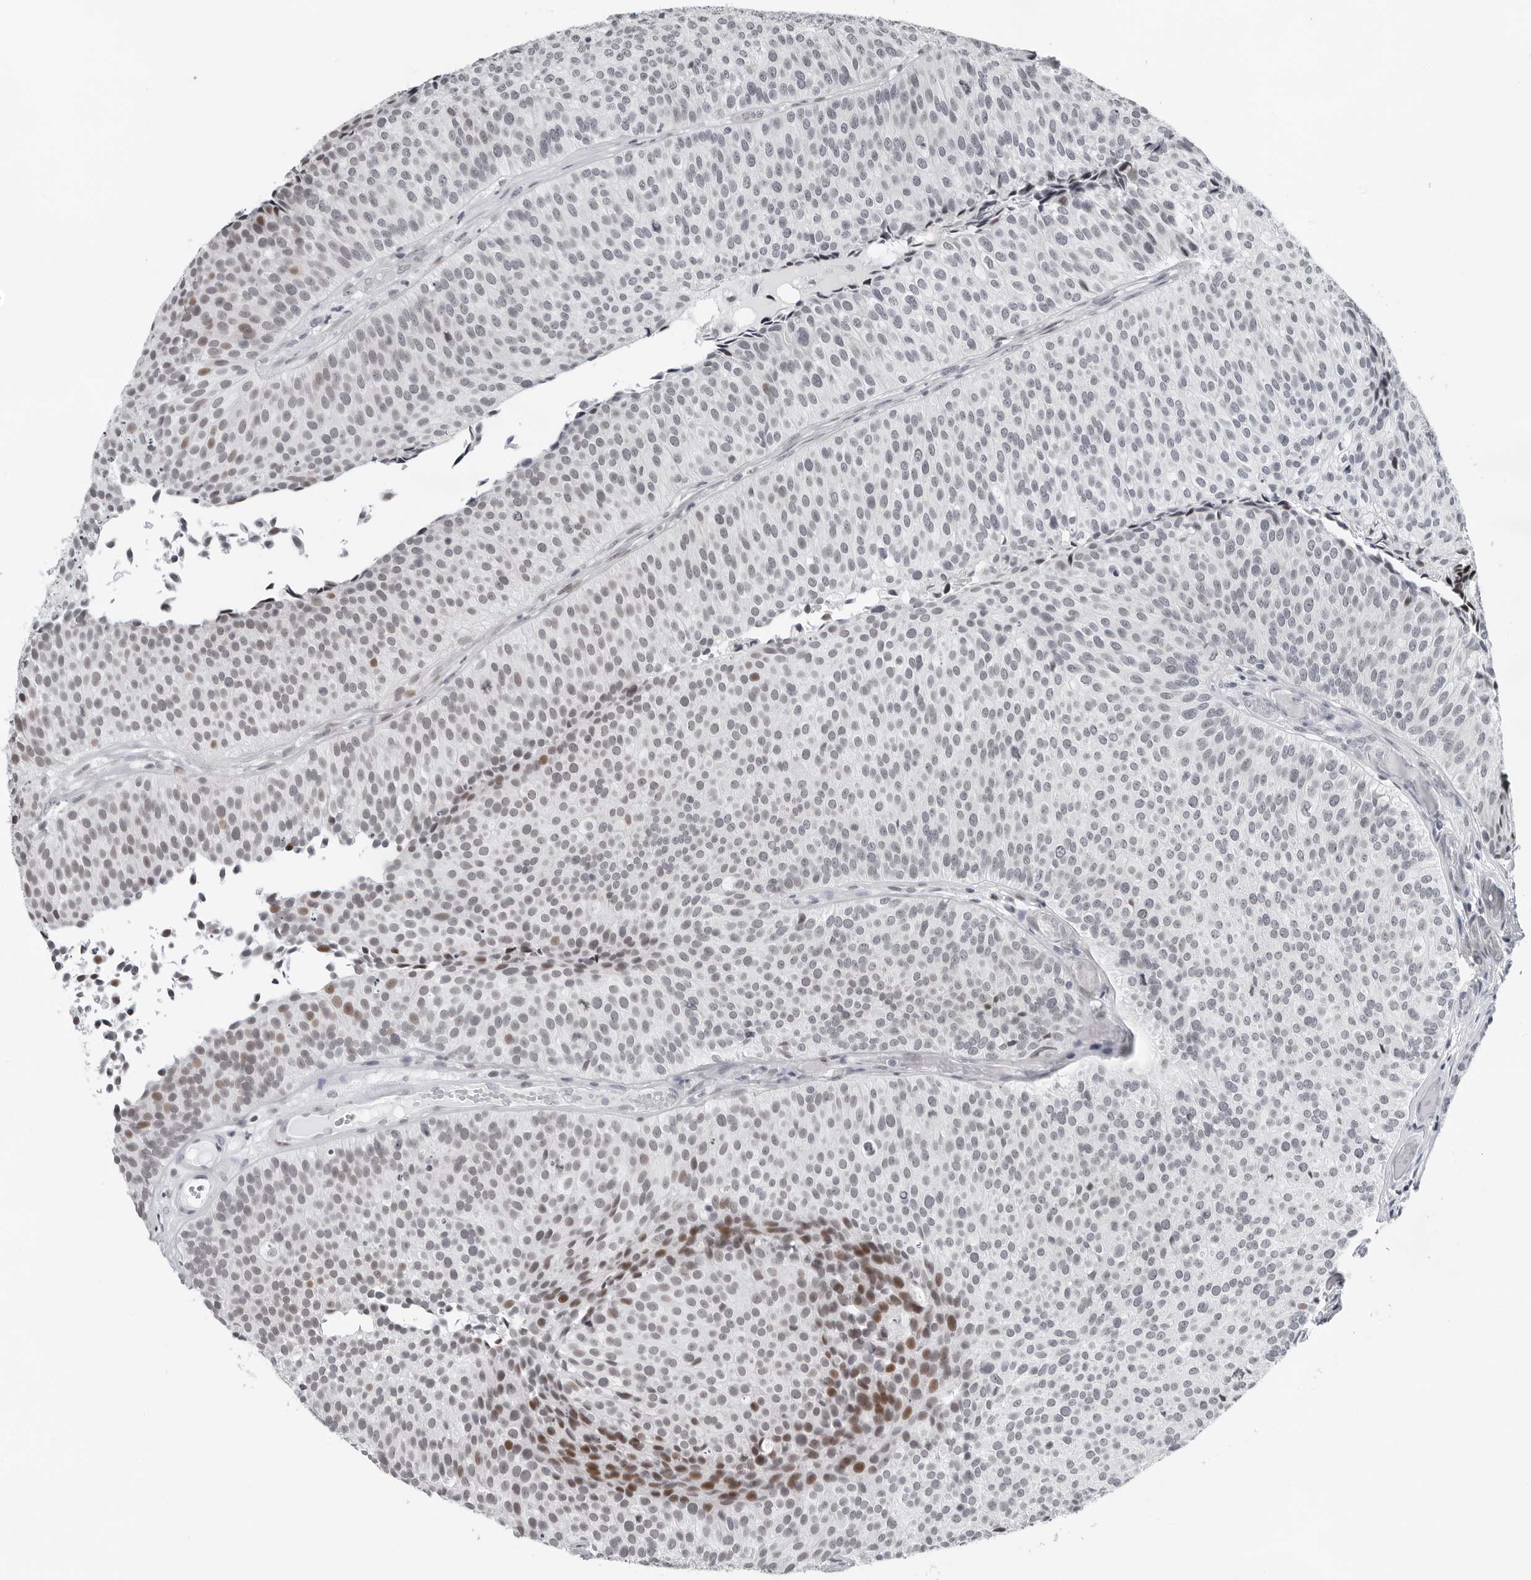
{"staining": {"intensity": "moderate", "quantity": "25%-75%", "location": "nuclear"}, "tissue": "urothelial cancer", "cell_type": "Tumor cells", "image_type": "cancer", "snomed": [{"axis": "morphology", "description": "Urothelial carcinoma, Low grade"}, {"axis": "topography", "description": "Urinary bladder"}], "caption": "Urothelial cancer stained for a protein (brown) shows moderate nuclear positive staining in about 25%-75% of tumor cells.", "gene": "PPP1R42", "patient": {"sex": "male", "age": 86}}